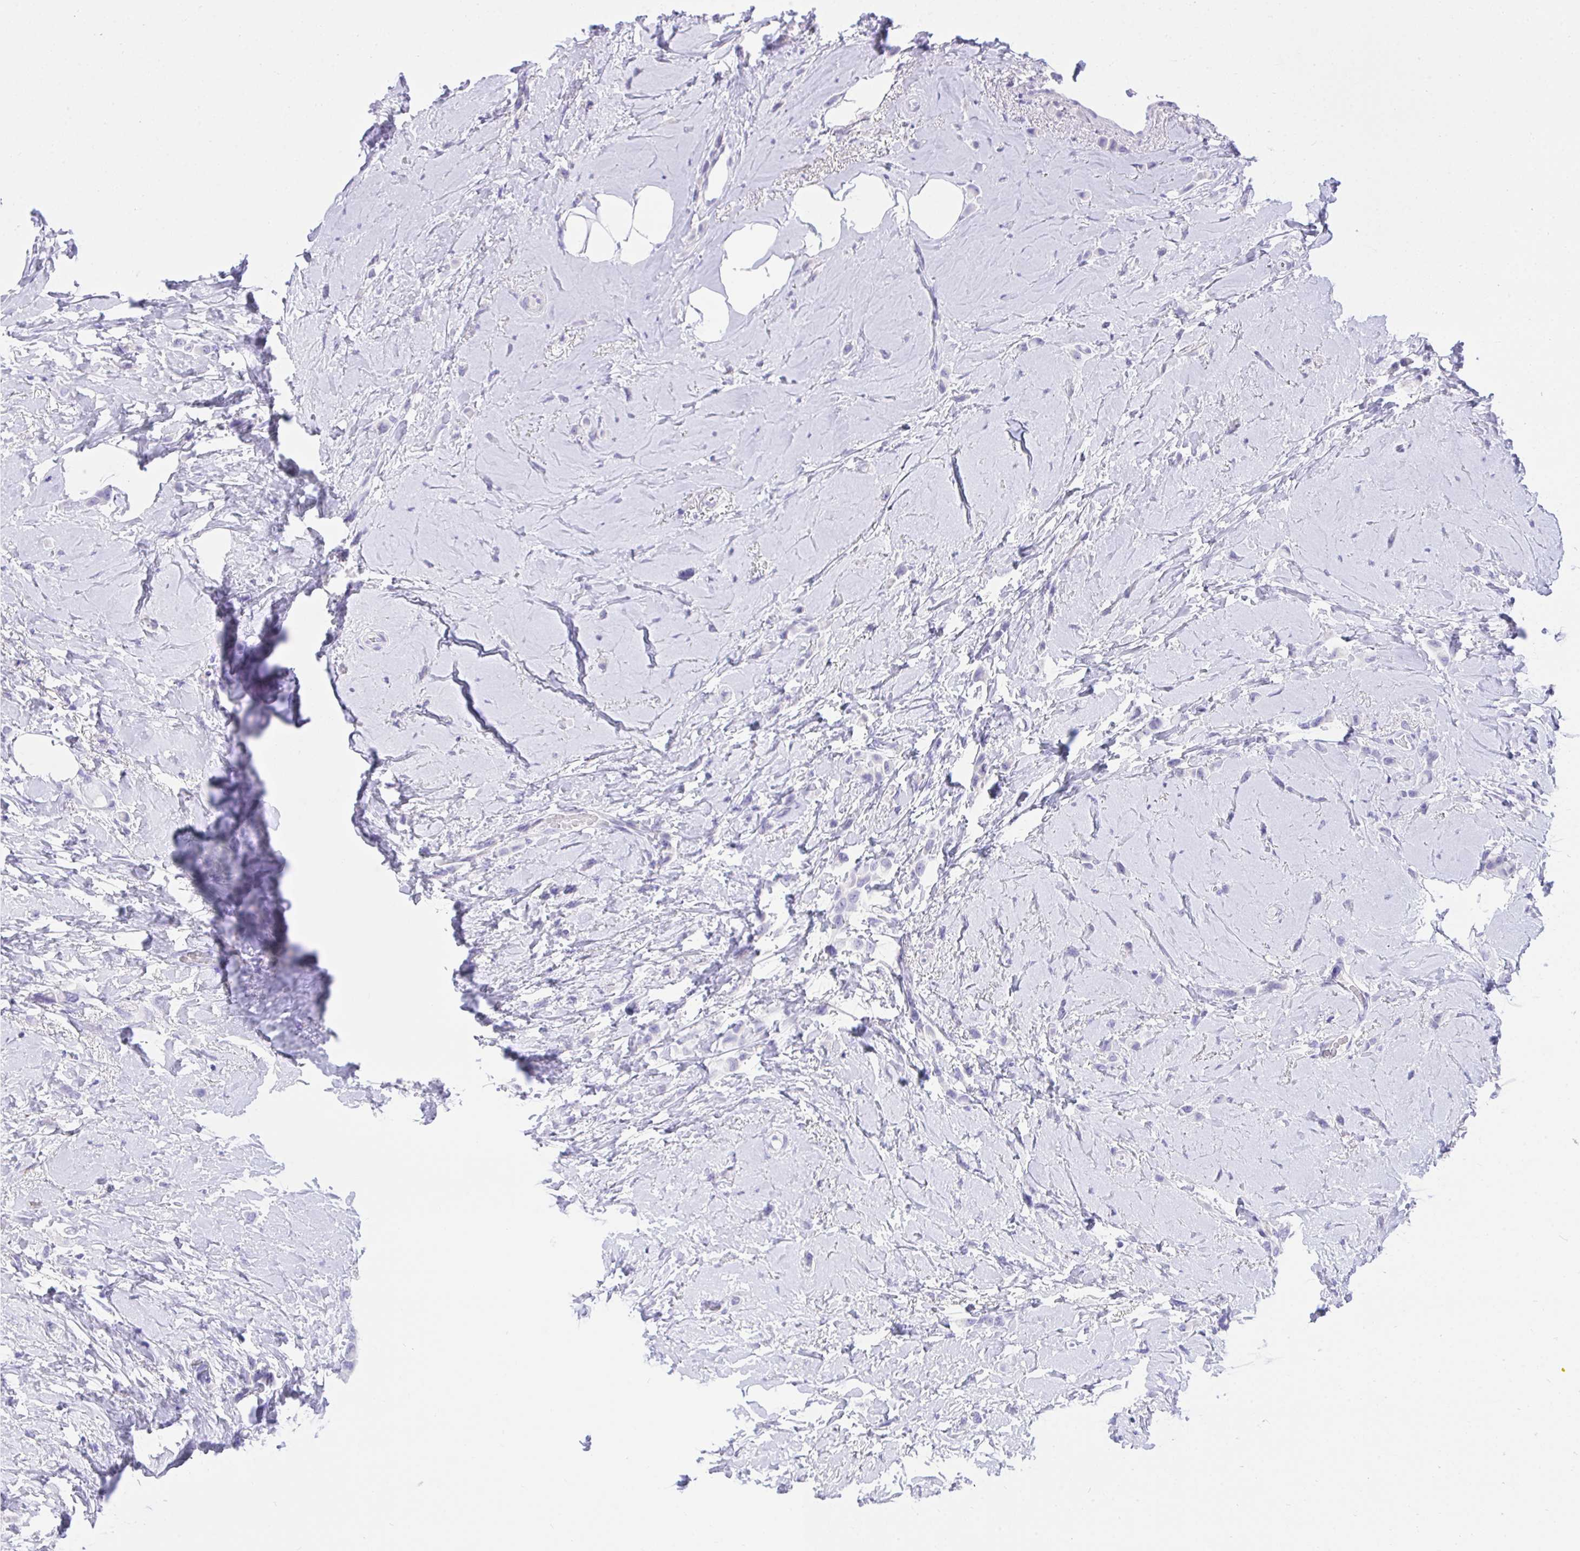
{"staining": {"intensity": "negative", "quantity": "none", "location": "none"}, "tissue": "breast cancer", "cell_type": "Tumor cells", "image_type": "cancer", "snomed": [{"axis": "morphology", "description": "Lobular carcinoma"}, {"axis": "topography", "description": "Breast"}], "caption": "Micrograph shows no protein staining in tumor cells of breast cancer (lobular carcinoma) tissue.", "gene": "KCNN4", "patient": {"sex": "female", "age": 66}}